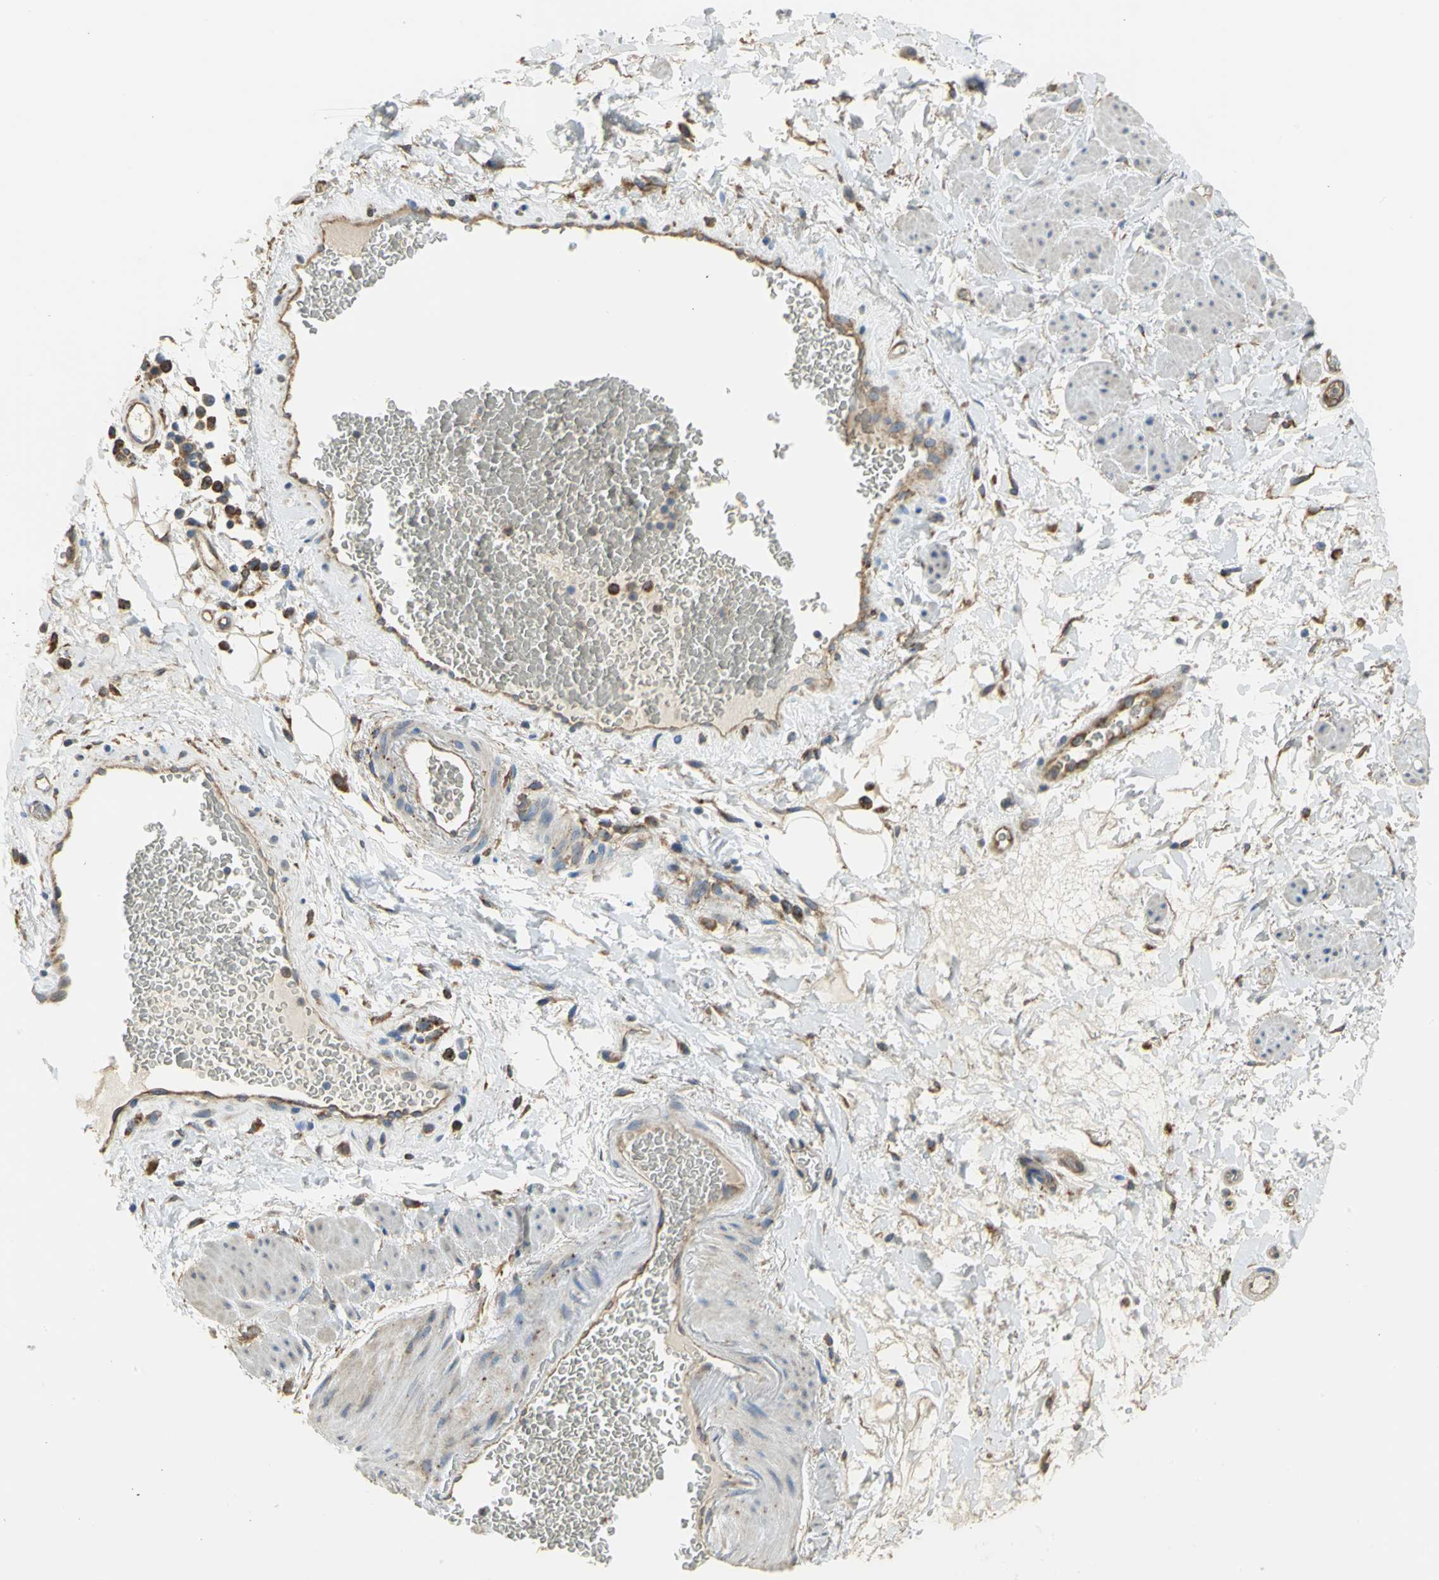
{"staining": {"intensity": "weak", "quantity": ">75%", "location": "cytoplasmic/membranous"}, "tissue": "adipose tissue", "cell_type": "Adipocytes", "image_type": "normal", "snomed": [{"axis": "morphology", "description": "Normal tissue, NOS"}, {"axis": "topography", "description": "Soft tissue"}, {"axis": "topography", "description": "Peripheral nerve tissue"}], "caption": "Adipose tissue stained with DAB IHC reveals low levels of weak cytoplasmic/membranous positivity in about >75% of adipocytes.", "gene": "DIAPH2", "patient": {"sex": "female", "age": 71}}